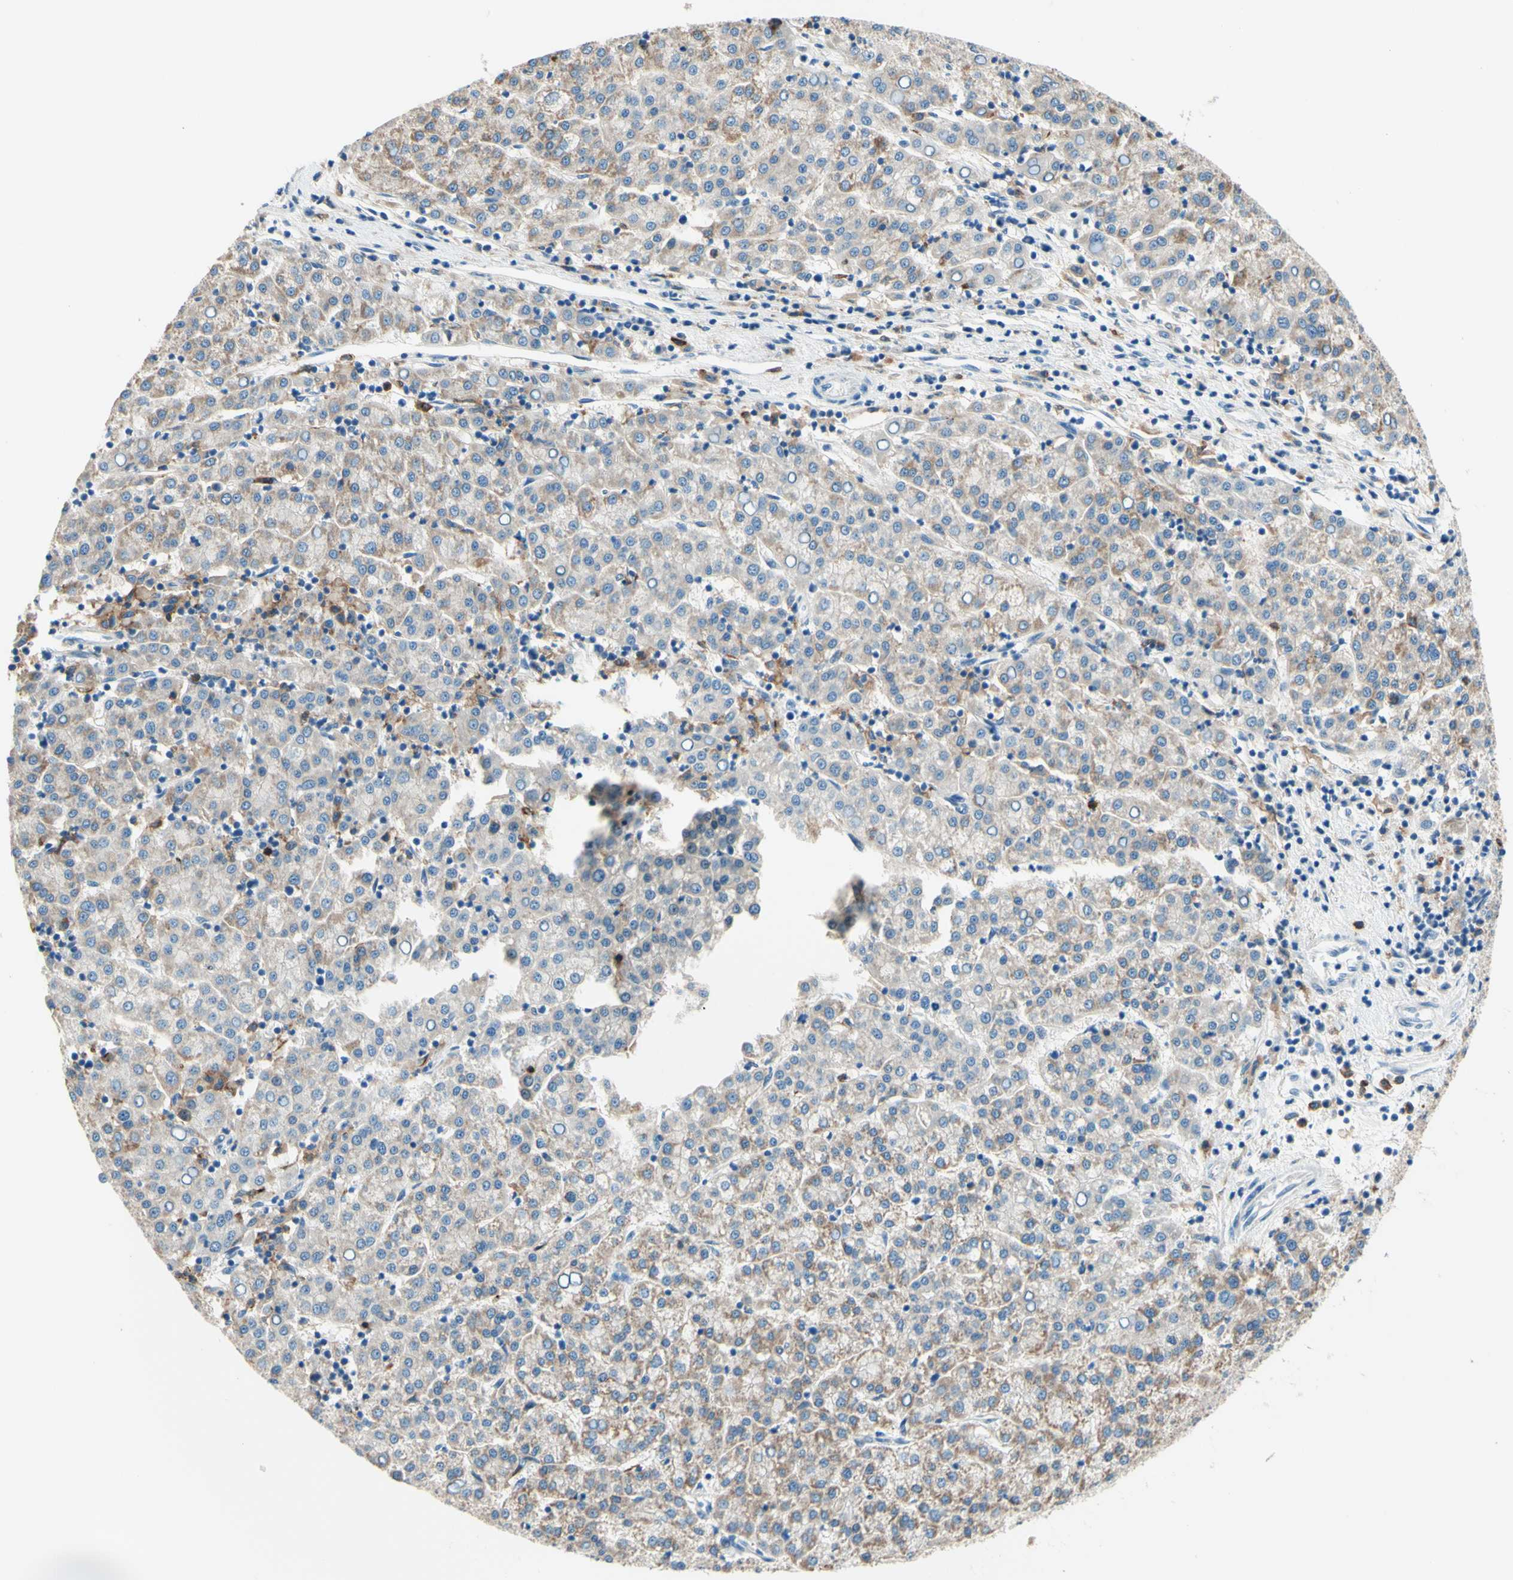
{"staining": {"intensity": "weak", "quantity": "<25%", "location": "cytoplasmic/membranous"}, "tissue": "liver cancer", "cell_type": "Tumor cells", "image_type": "cancer", "snomed": [{"axis": "morphology", "description": "Carcinoma, Hepatocellular, NOS"}, {"axis": "topography", "description": "Liver"}], "caption": "Tumor cells are negative for protein expression in human hepatocellular carcinoma (liver).", "gene": "SIGLEC9", "patient": {"sex": "female", "age": 58}}